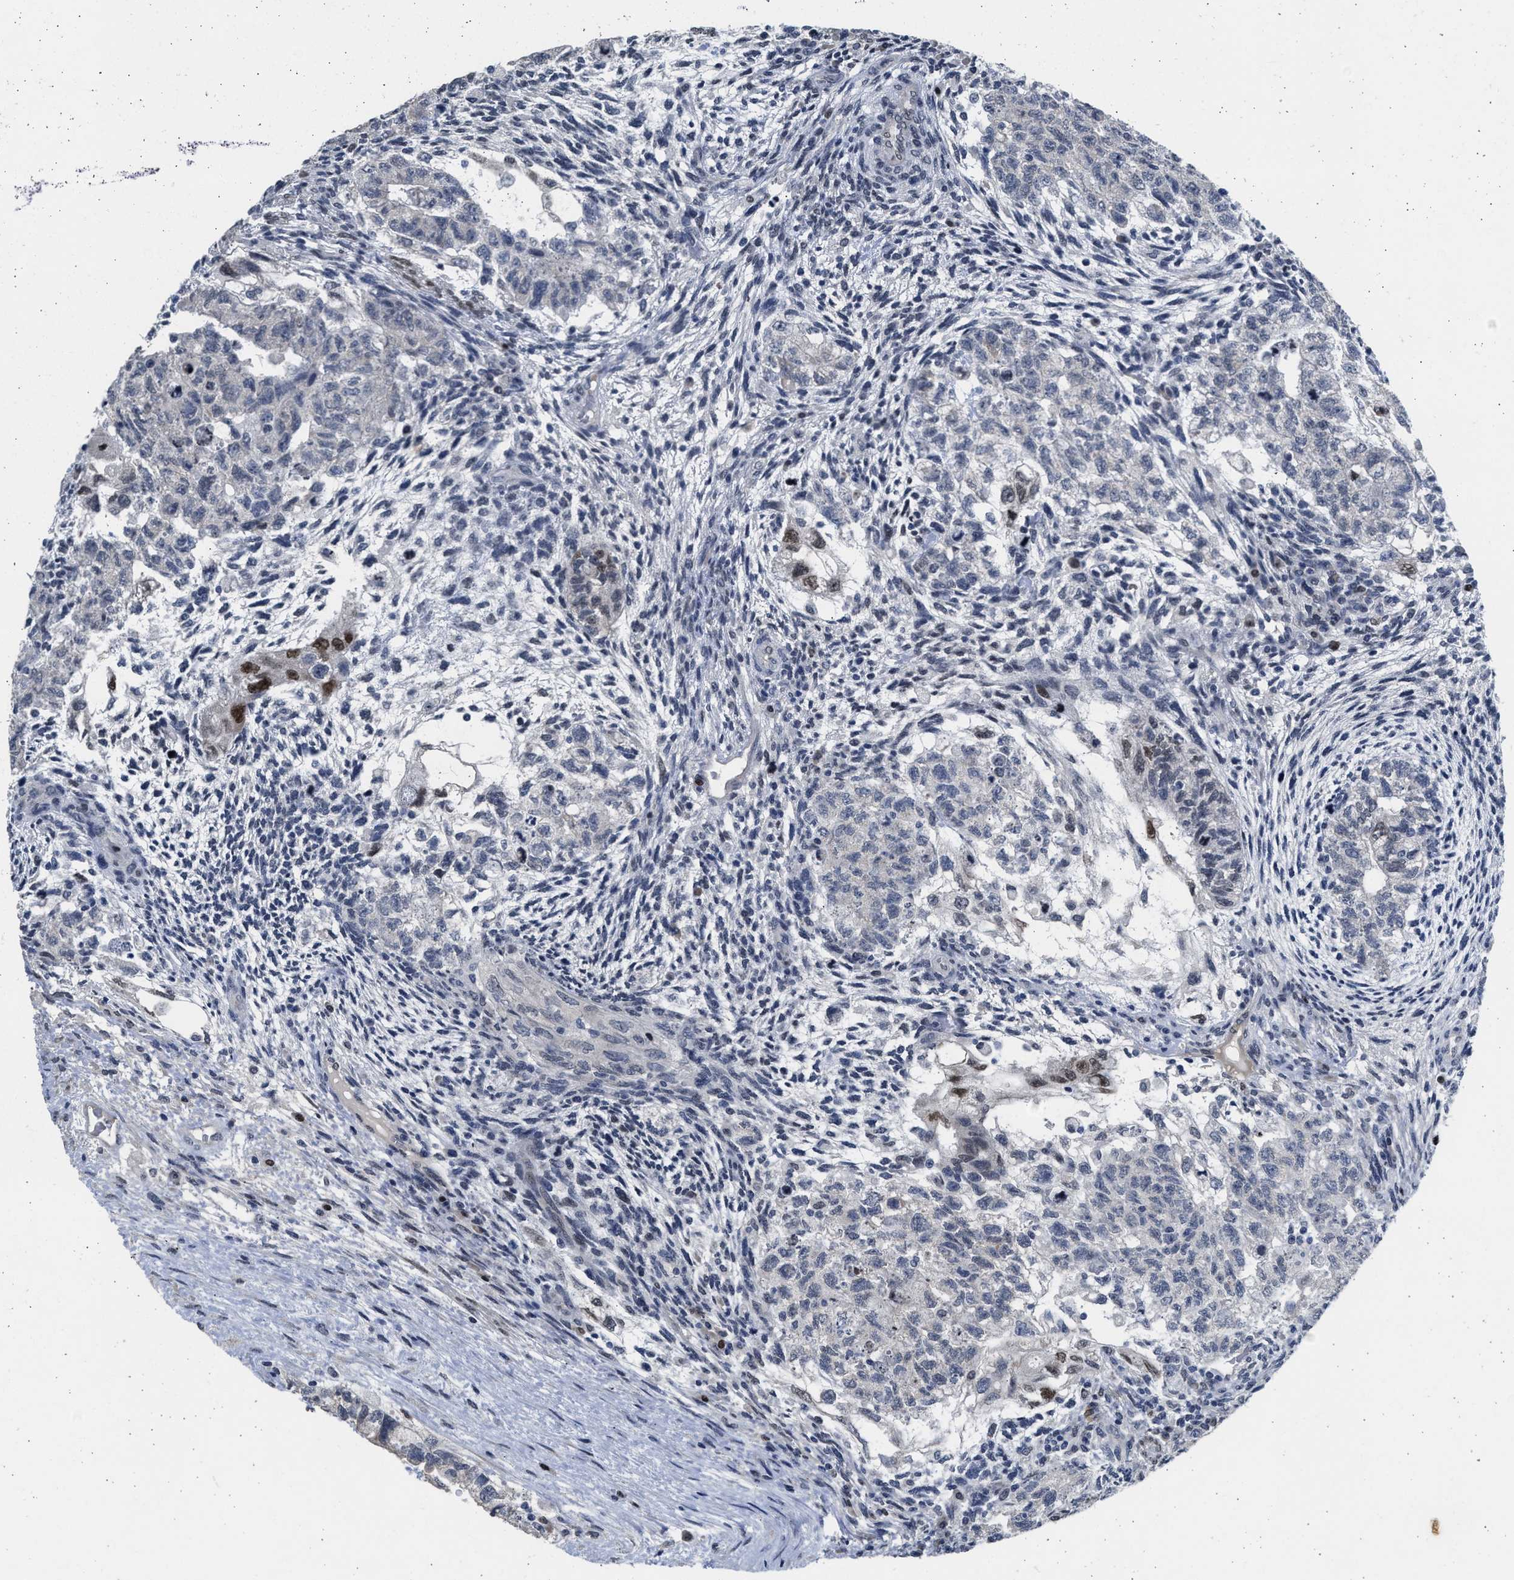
{"staining": {"intensity": "moderate", "quantity": "<25%", "location": "nuclear"}, "tissue": "testis cancer", "cell_type": "Tumor cells", "image_type": "cancer", "snomed": [{"axis": "morphology", "description": "Normal tissue, NOS"}, {"axis": "morphology", "description": "Carcinoma, Embryonal, NOS"}, {"axis": "topography", "description": "Testis"}], "caption": "Testis cancer (embryonal carcinoma) tissue exhibits moderate nuclear staining in about <25% of tumor cells, visualized by immunohistochemistry.", "gene": "HMGN3", "patient": {"sex": "male", "age": 36}}